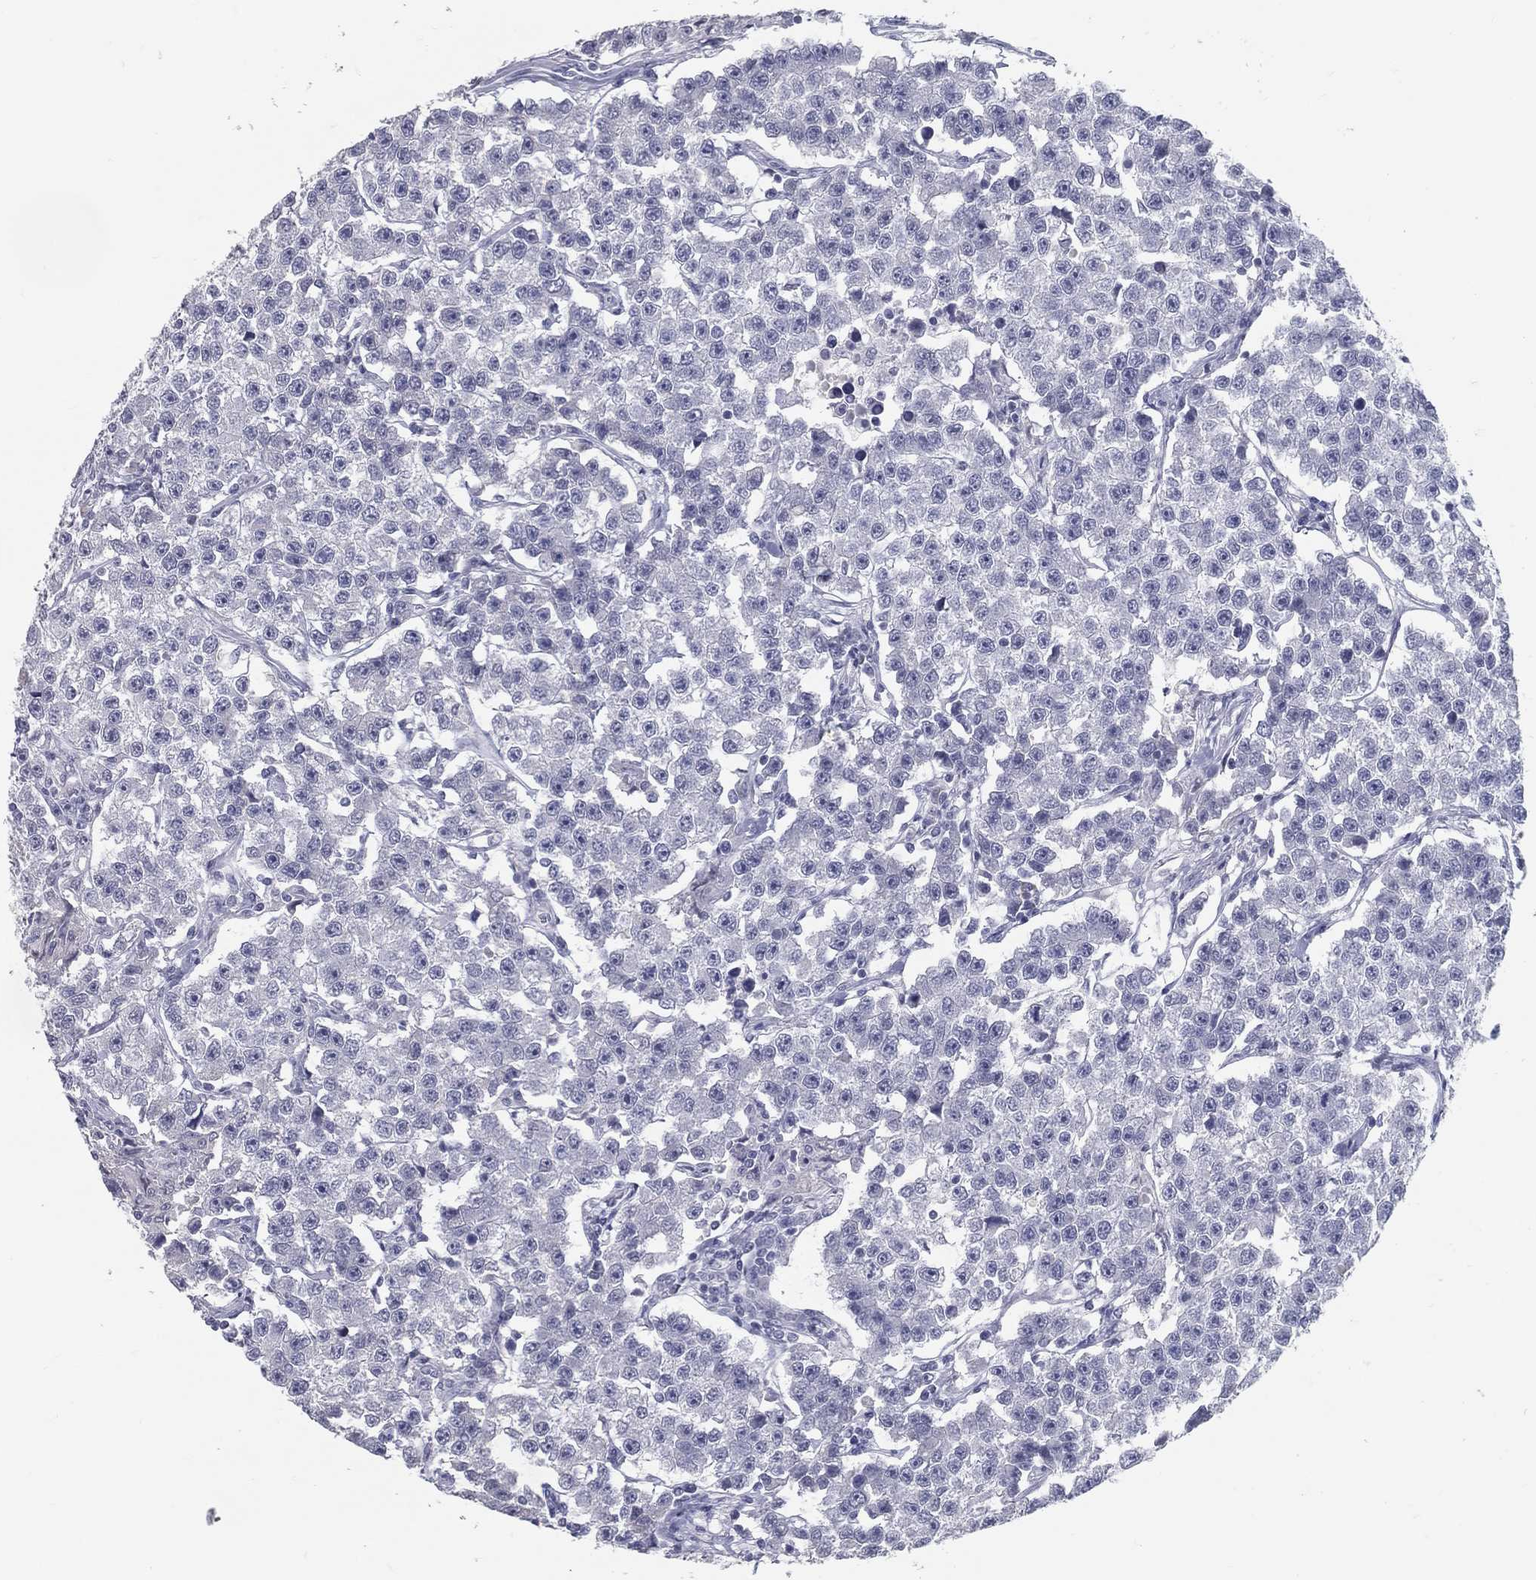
{"staining": {"intensity": "negative", "quantity": "none", "location": "none"}, "tissue": "testis cancer", "cell_type": "Tumor cells", "image_type": "cancer", "snomed": [{"axis": "morphology", "description": "Seminoma, NOS"}, {"axis": "topography", "description": "Testis"}], "caption": "High magnification brightfield microscopy of testis cancer (seminoma) stained with DAB (3,3'-diaminobenzidine) (brown) and counterstained with hematoxylin (blue): tumor cells show no significant positivity. The staining was performed using DAB (3,3'-diaminobenzidine) to visualize the protein expression in brown, while the nuclei were stained in blue with hematoxylin (Magnification: 20x).", "gene": "ACE2", "patient": {"sex": "male", "age": 59}}